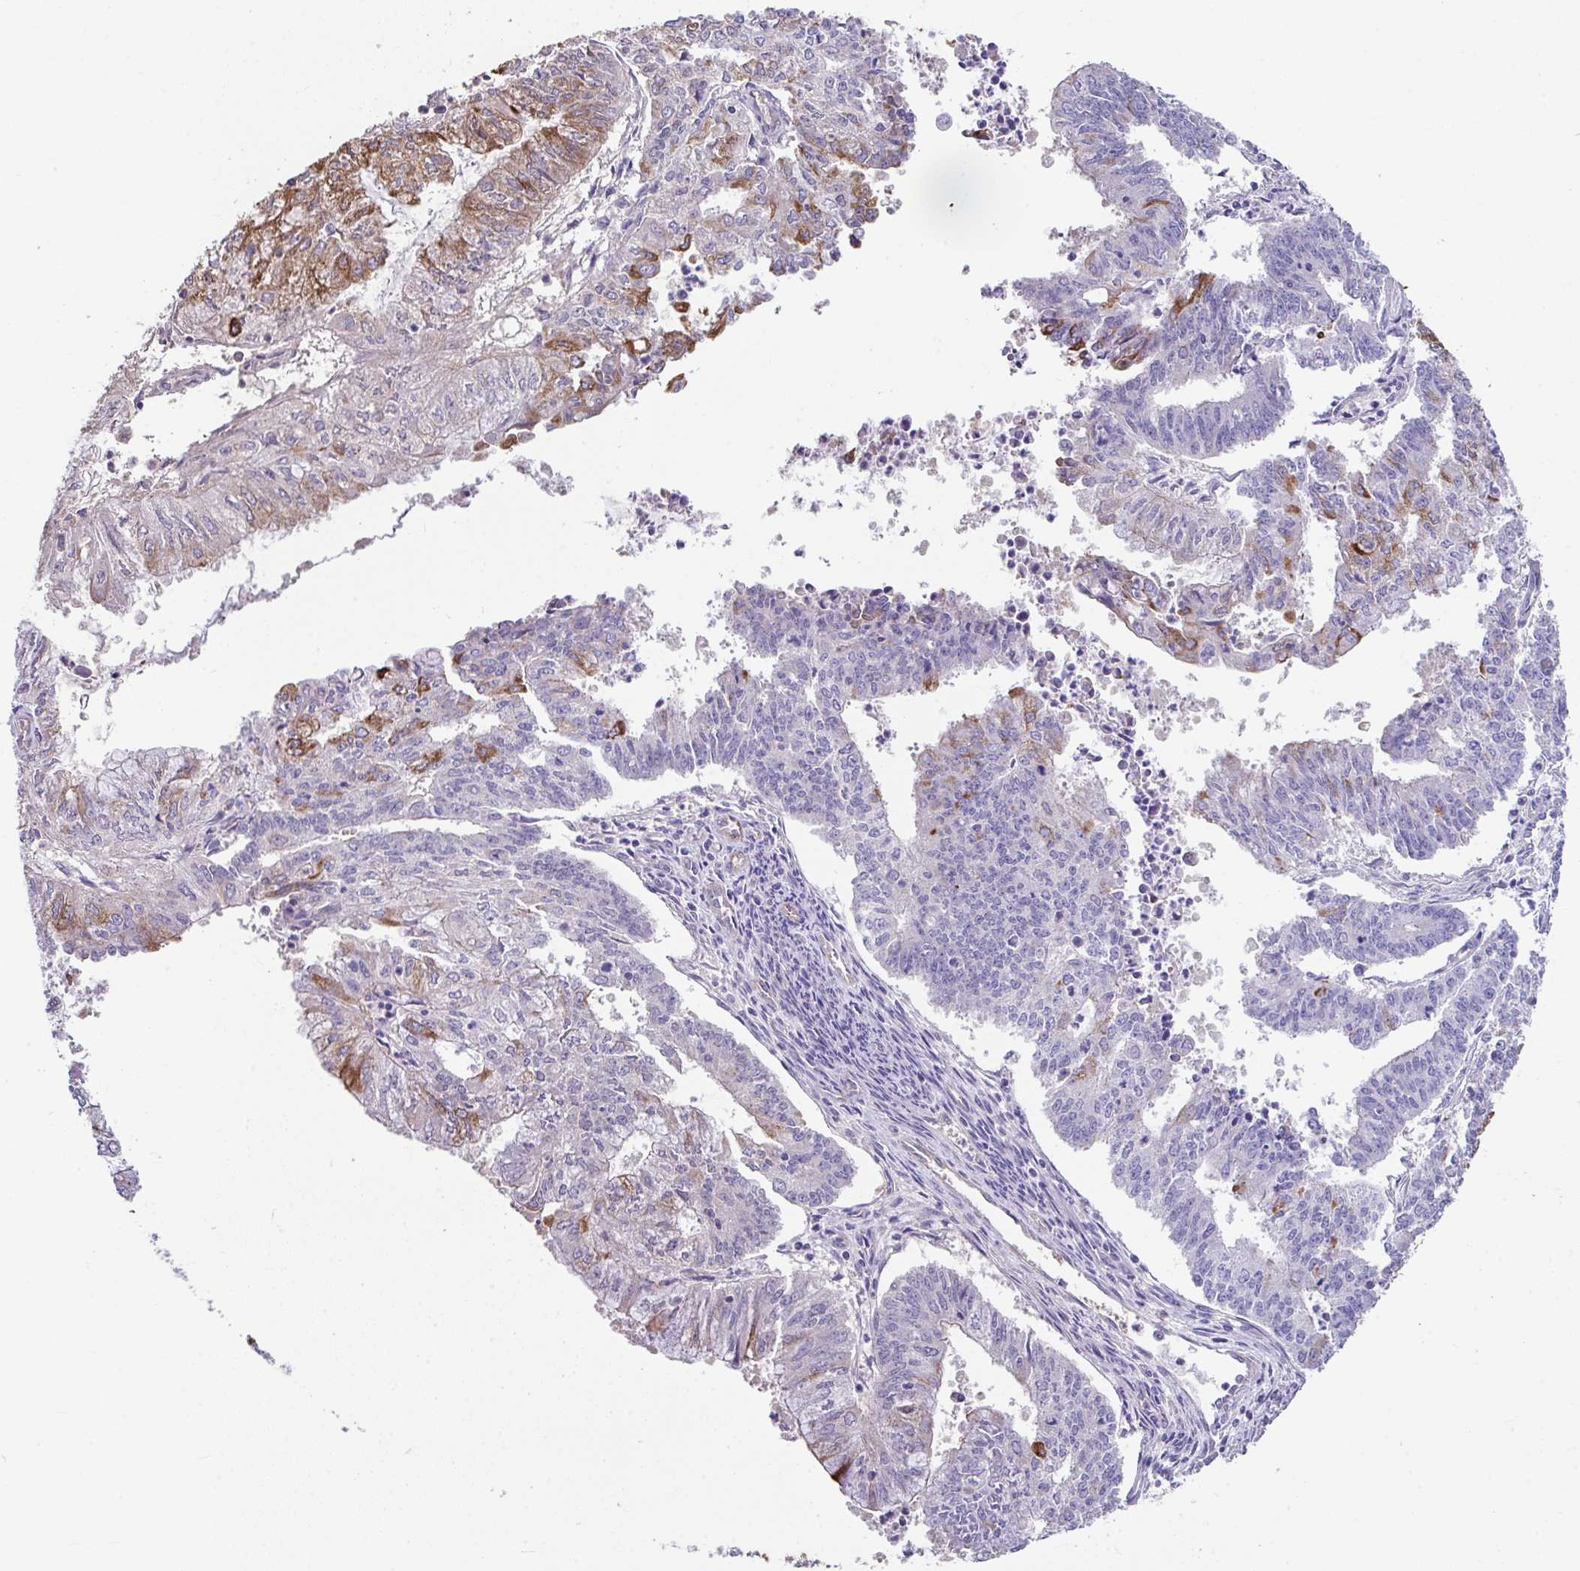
{"staining": {"intensity": "moderate", "quantity": "<25%", "location": "cytoplasmic/membranous"}, "tissue": "endometrial cancer", "cell_type": "Tumor cells", "image_type": "cancer", "snomed": [{"axis": "morphology", "description": "Adenocarcinoma, NOS"}, {"axis": "topography", "description": "Endometrium"}], "caption": "Human adenocarcinoma (endometrial) stained for a protein (brown) demonstrates moderate cytoplasmic/membranous positive staining in about <25% of tumor cells.", "gene": "ZNF813", "patient": {"sex": "female", "age": 61}}